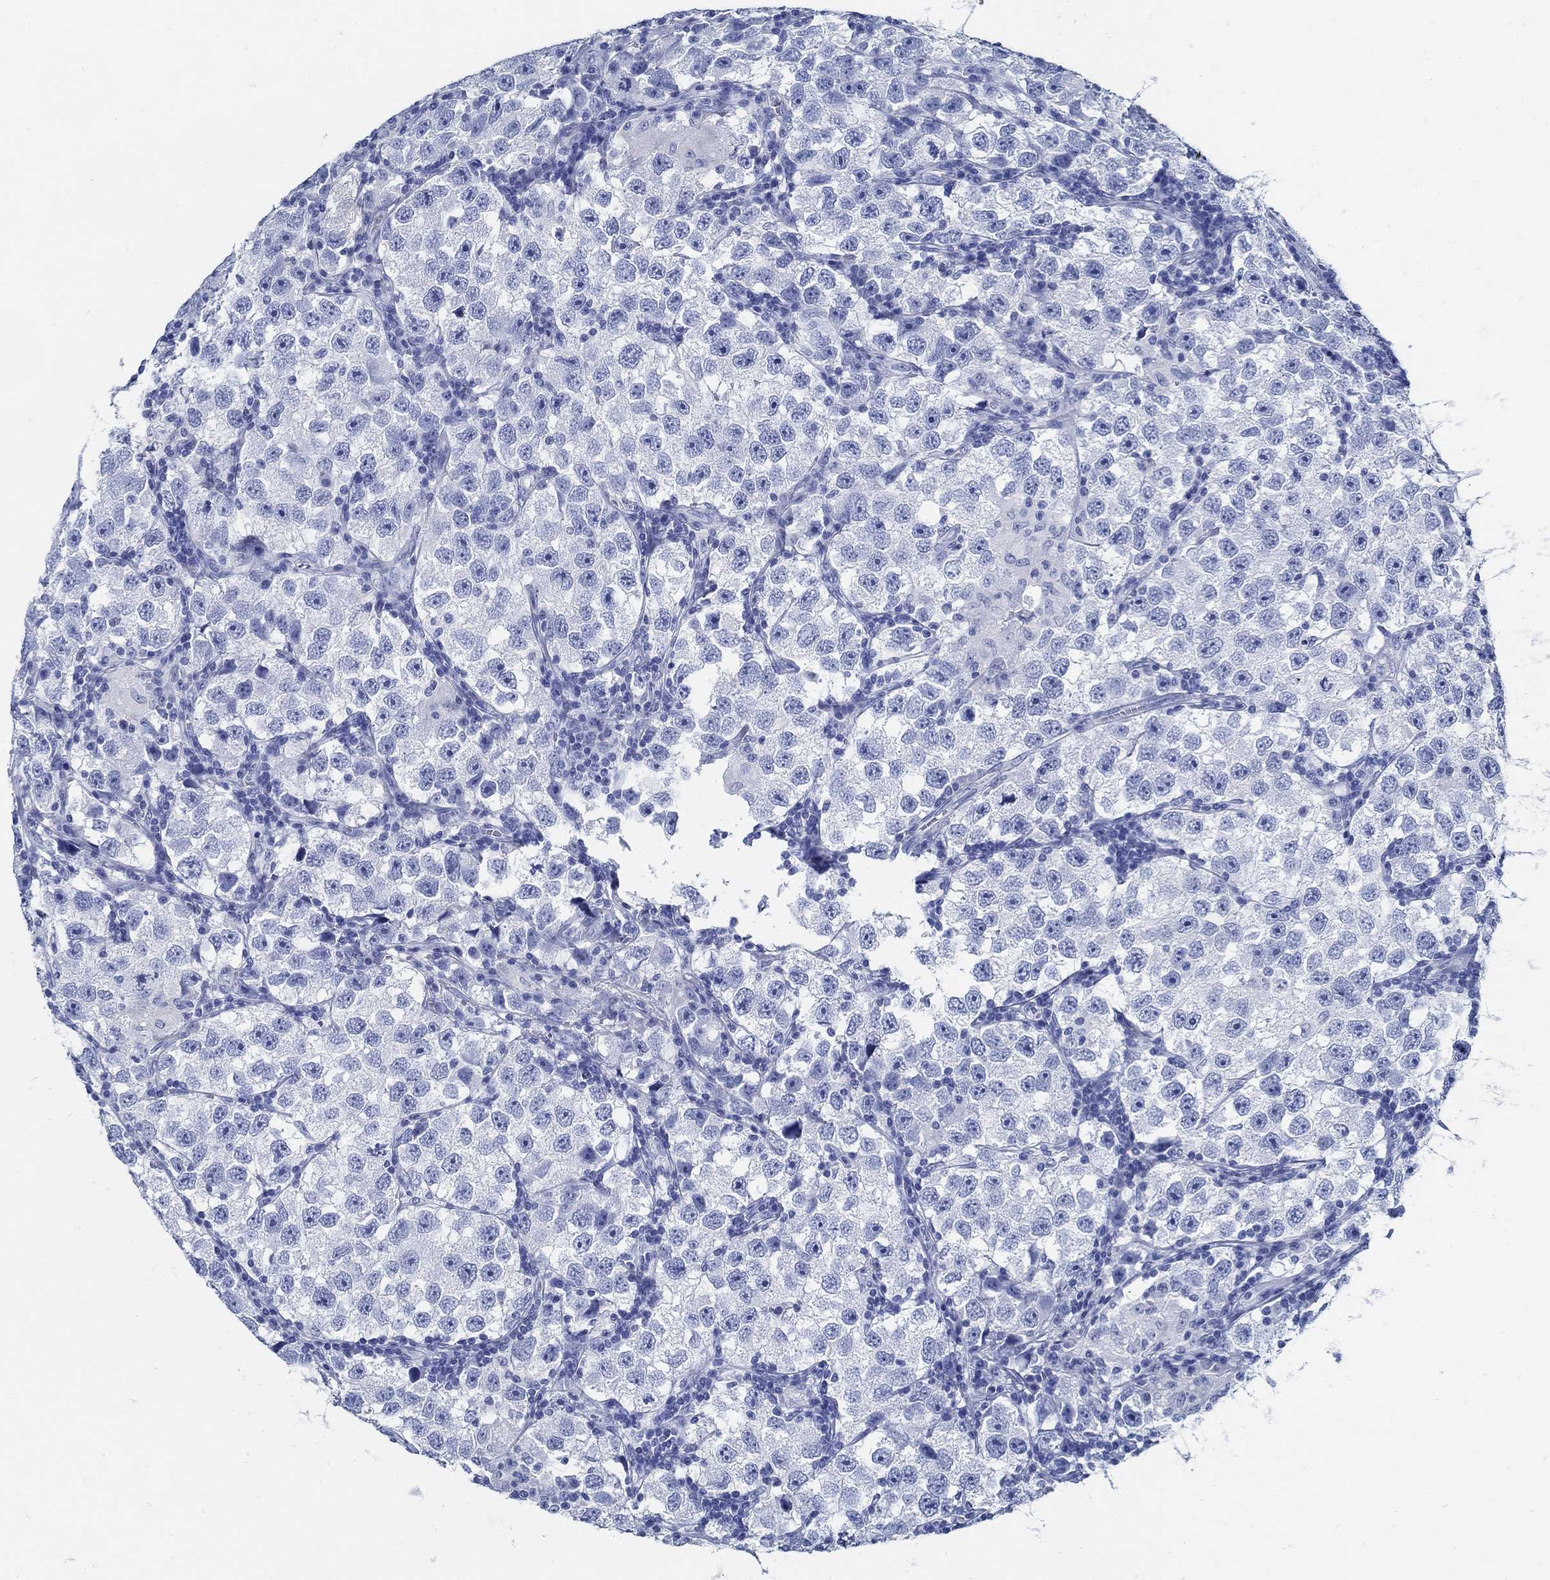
{"staining": {"intensity": "negative", "quantity": "none", "location": "none"}, "tissue": "testis cancer", "cell_type": "Tumor cells", "image_type": "cancer", "snomed": [{"axis": "morphology", "description": "Seminoma, NOS"}, {"axis": "topography", "description": "Testis"}], "caption": "DAB (3,3'-diaminobenzidine) immunohistochemical staining of testis cancer displays no significant staining in tumor cells. (DAB (3,3'-diaminobenzidine) IHC with hematoxylin counter stain).", "gene": "SLC45A1", "patient": {"sex": "male", "age": 26}}